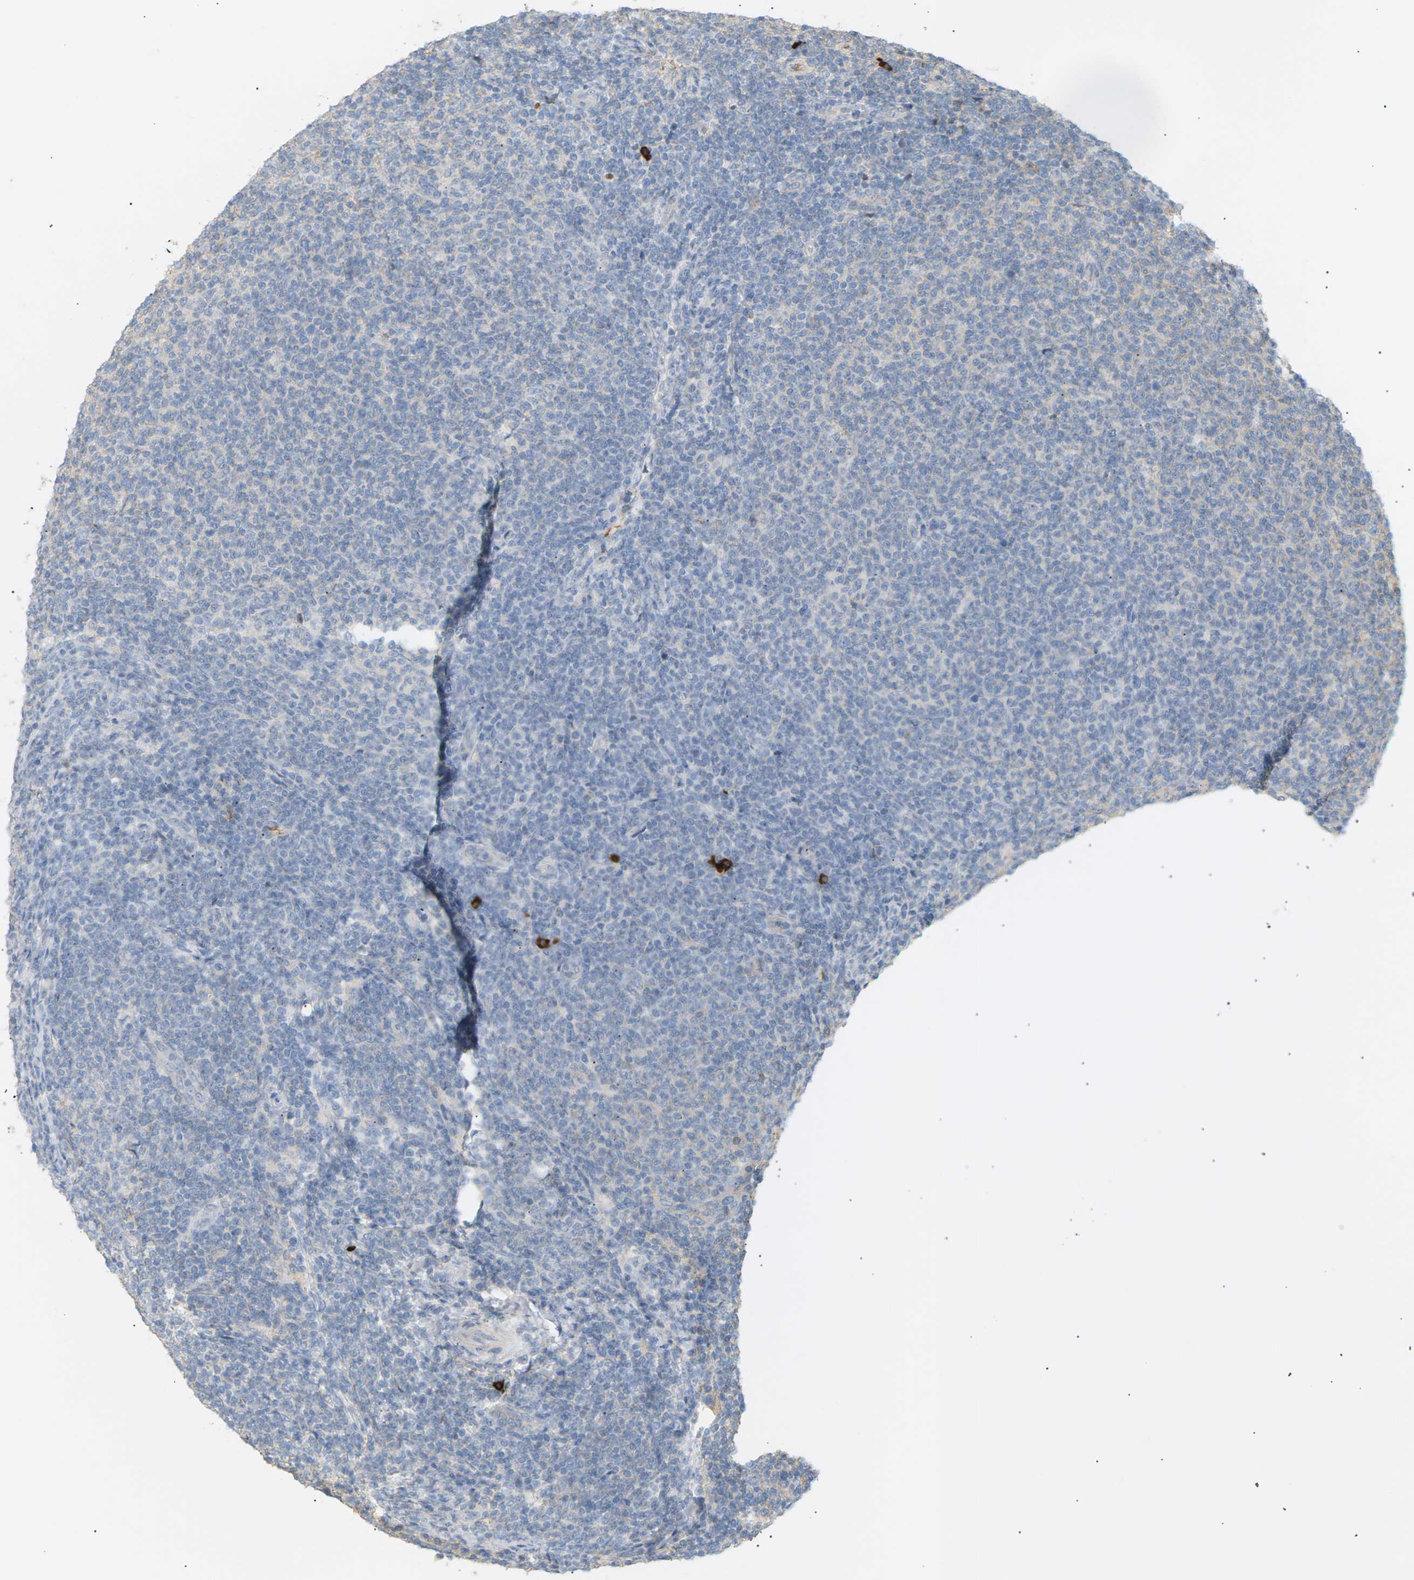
{"staining": {"intensity": "negative", "quantity": "none", "location": "none"}, "tissue": "lymphoma", "cell_type": "Tumor cells", "image_type": "cancer", "snomed": [{"axis": "morphology", "description": "Malignant lymphoma, non-Hodgkin's type, Low grade"}, {"axis": "topography", "description": "Lymph node"}], "caption": "The photomicrograph reveals no staining of tumor cells in lymphoma.", "gene": "IGLC3", "patient": {"sex": "male", "age": 66}}